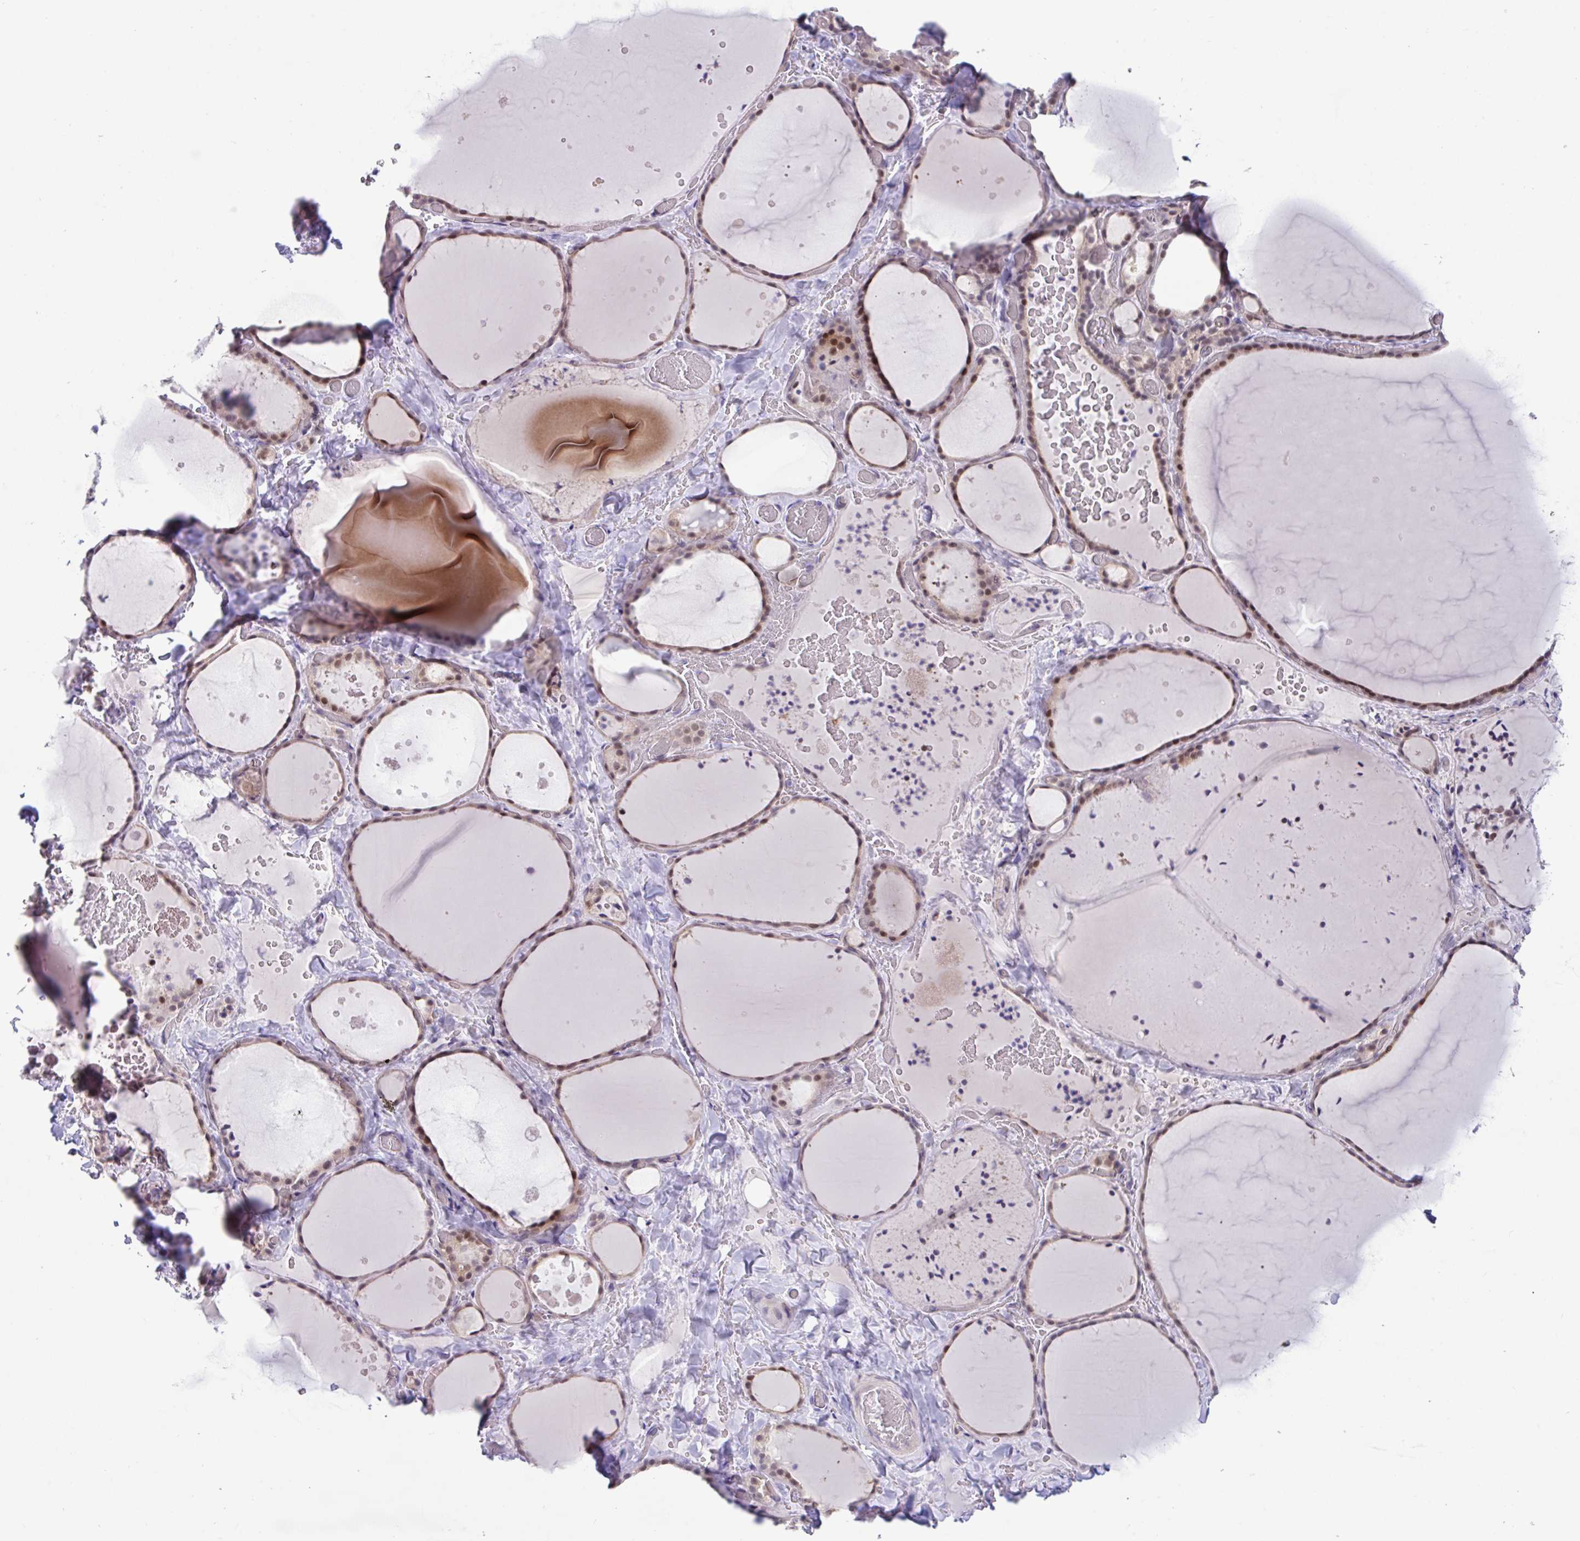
{"staining": {"intensity": "moderate", "quantity": "25%-75%", "location": "nuclear"}, "tissue": "thyroid gland", "cell_type": "Glandular cells", "image_type": "normal", "snomed": [{"axis": "morphology", "description": "Normal tissue, NOS"}, {"axis": "topography", "description": "Thyroid gland"}], "caption": "Protein staining reveals moderate nuclear expression in approximately 25%-75% of glandular cells in benign thyroid gland. Nuclei are stained in blue.", "gene": "USP35", "patient": {"sex": "female", "age": 36}}